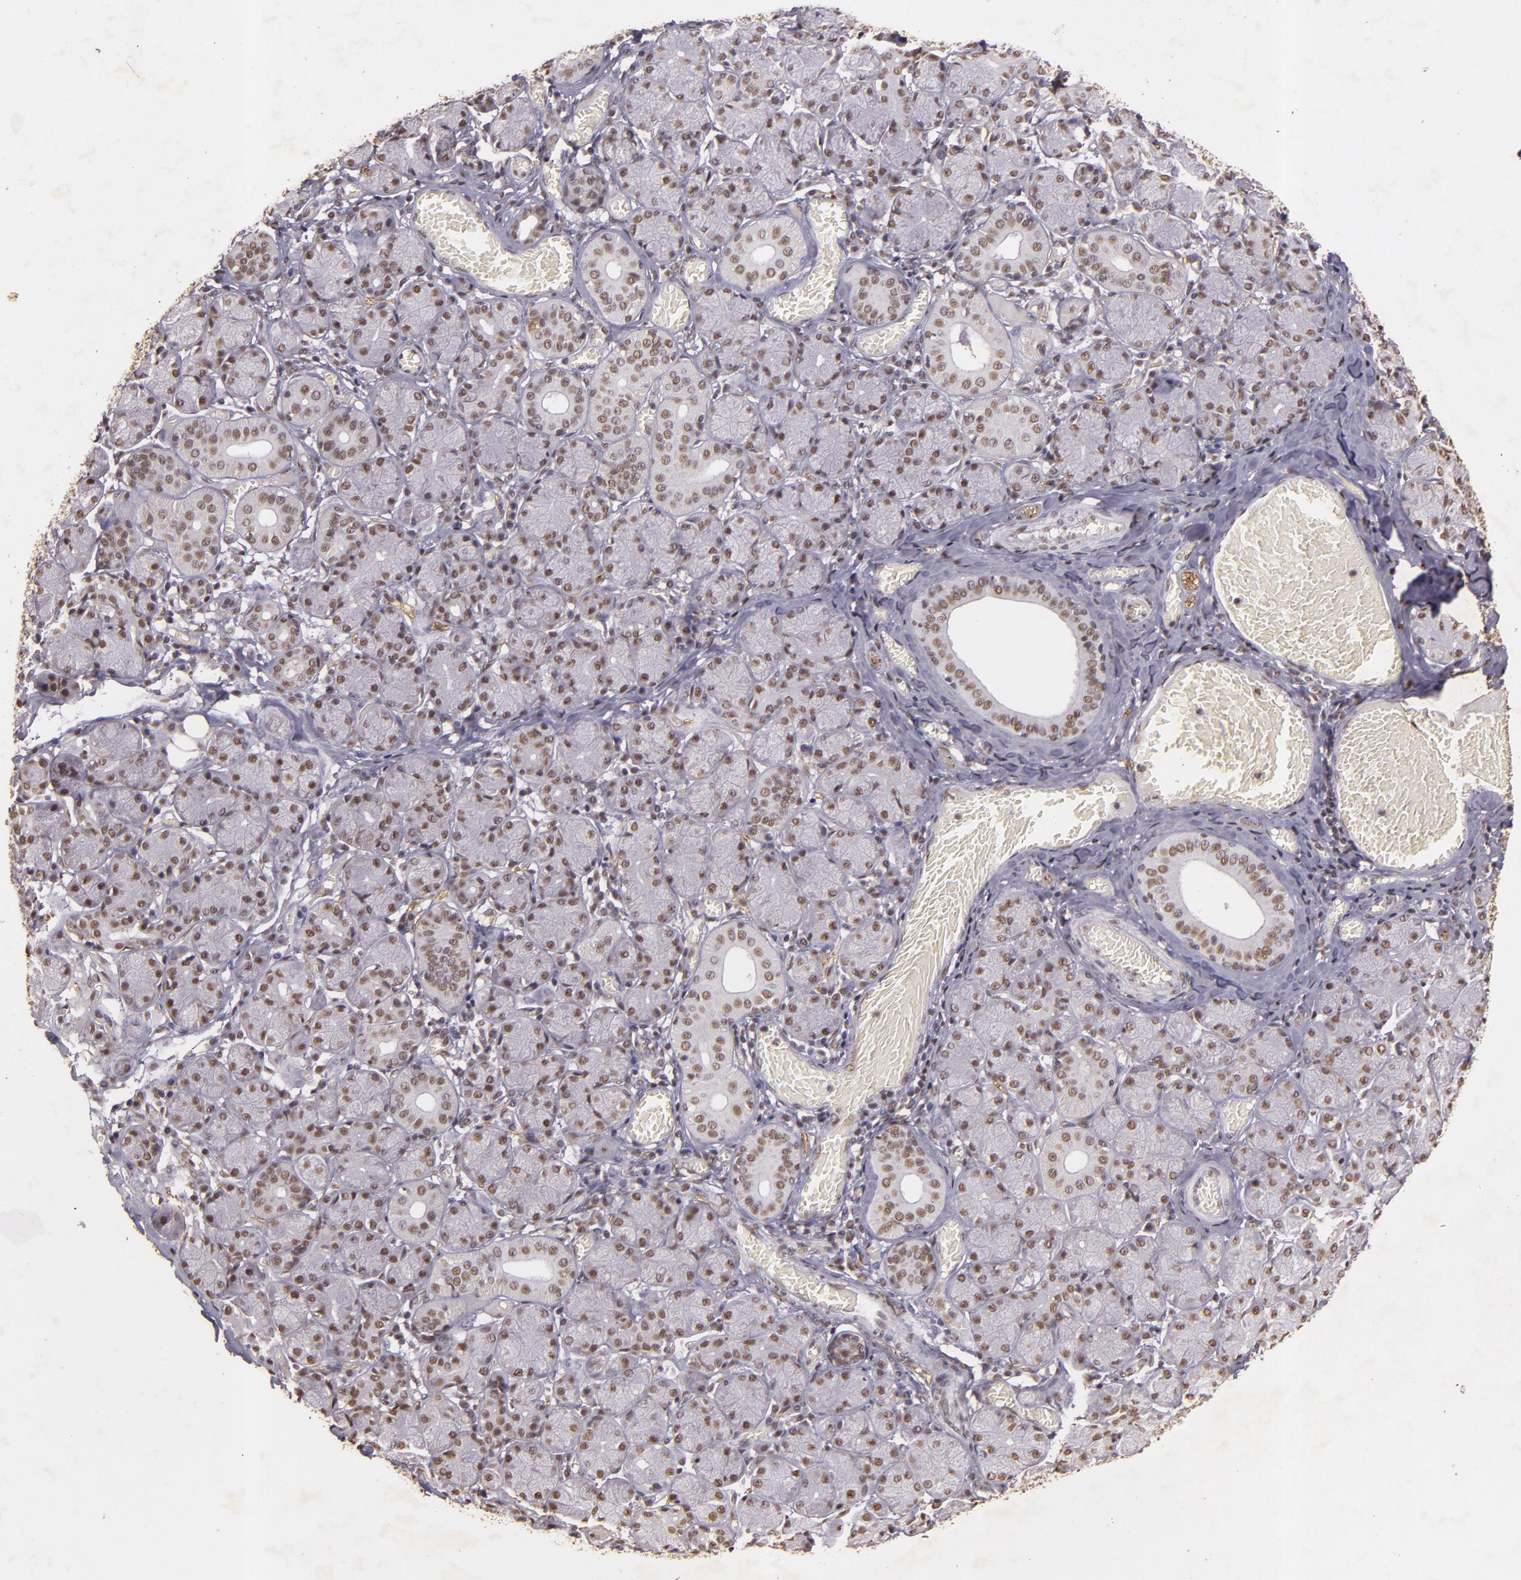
{"staining": {"intensity": "moderate", "quantity": ">75%", "location": "nuclear"}, "tissue": "salivary gland", "cell_type": "Glandular cells", "image_type": "normal", "snomed": [{"axis": "morphology", "description": "Normal tissue, NOS"}, {"axis": "topography", "description": "Salivary gland"}], "caption": "Protein expression analysis of normal salivary gland reveals moderate nuclear expression in approximately >75% of glandular cells. The staining was performed using DAB to visualize the protein expression in brown, while the nuclei were stained in blue with hematoxylin (Magnification: 20x).", "gene": "CBX3", "patient": {"sex": "female", "age": 24}}